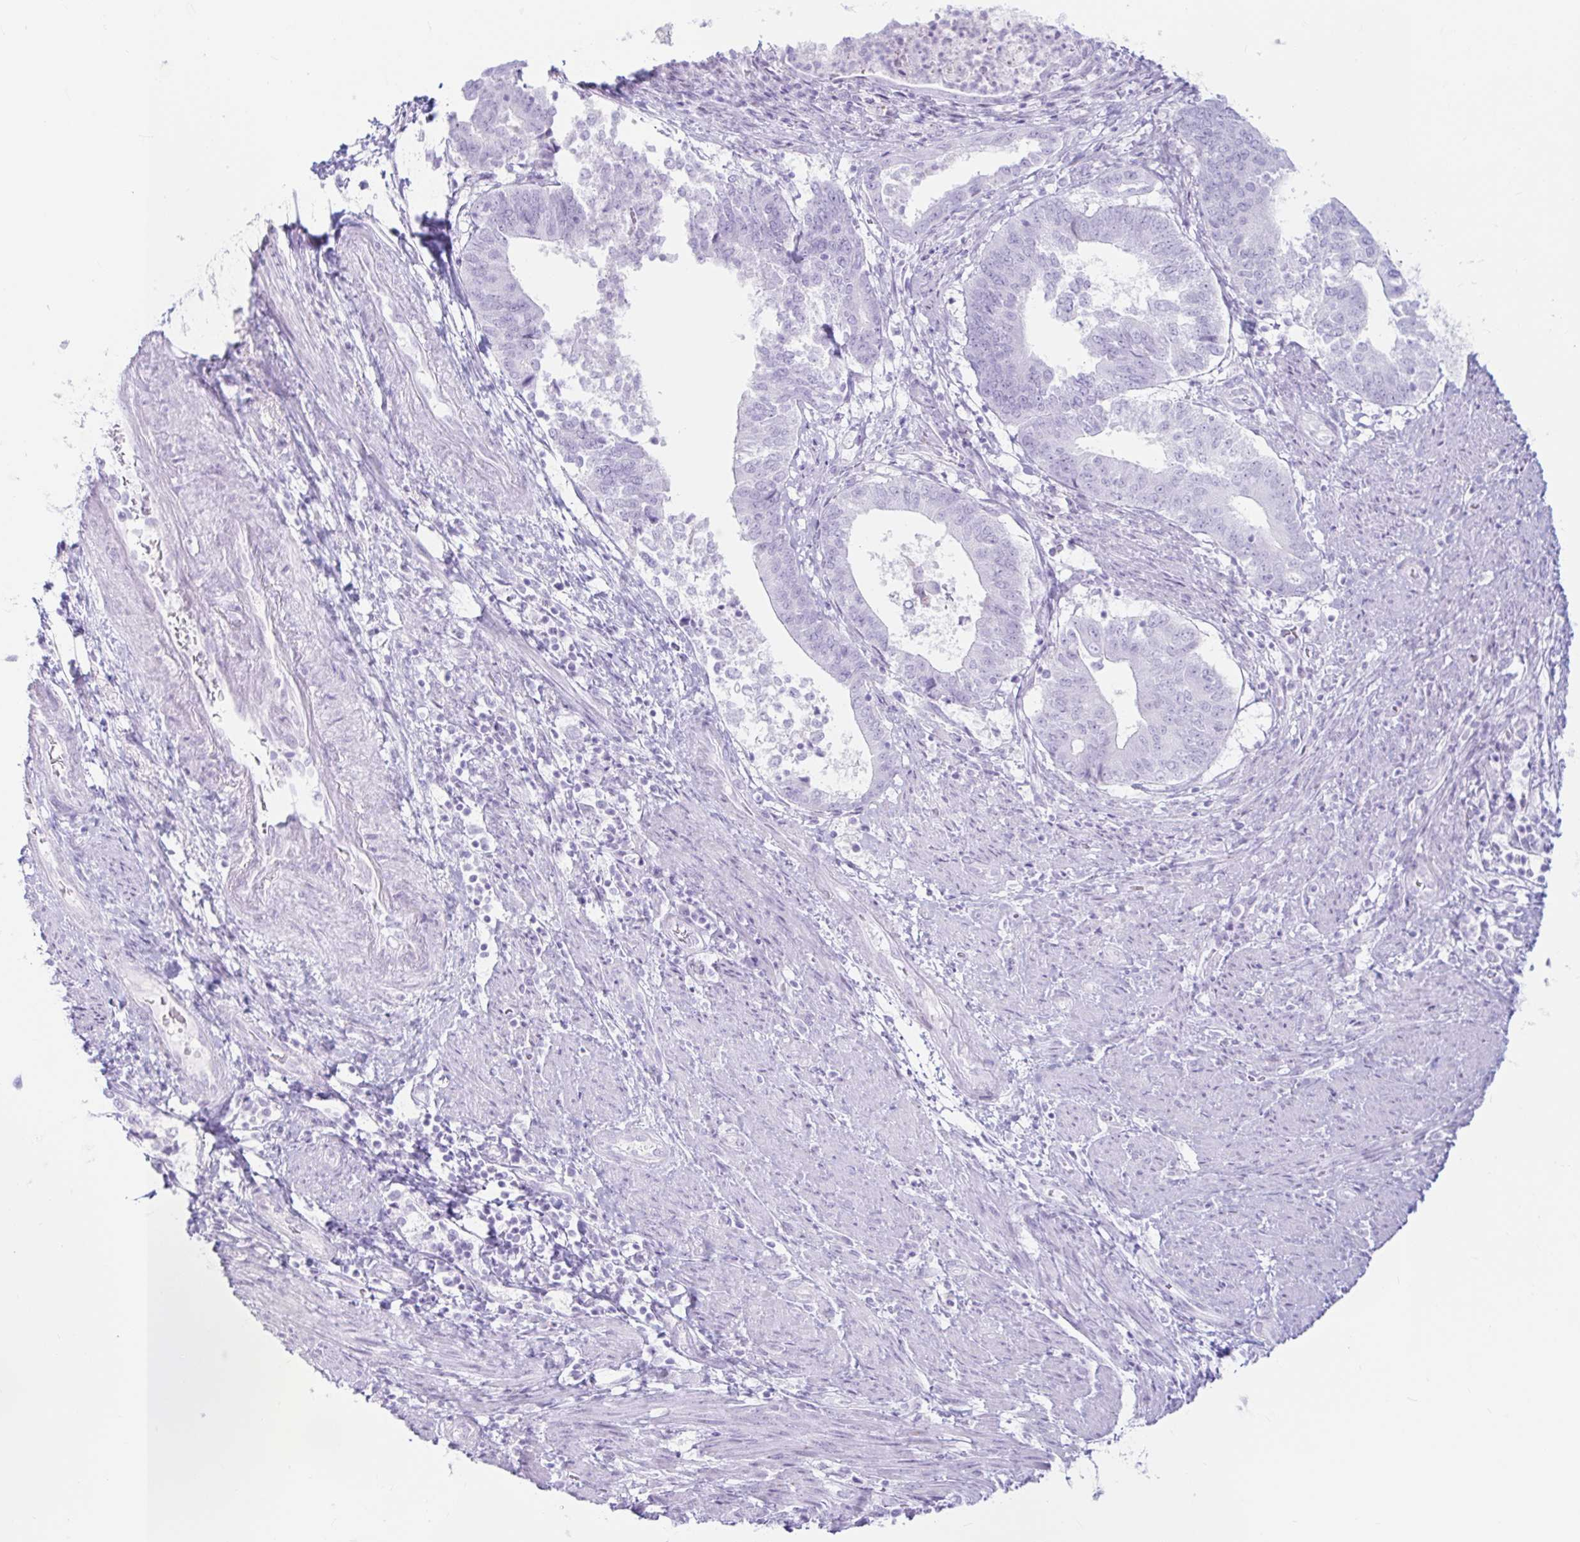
{"staining": {"intensity": "negative", "quantity": "none", "location": "none"}, "tissue": "endometrial cancer", "cell_type": "Tumor cells", "image_type": "cancer", "snomed": [{"axis": "morphology", "description": "Adenocarcinoma, NOS"}, {"axis": "topography", "description": "Endometrium"}], "caption": "Immunohistochemical staining of endometrial adenocarcinoma displays no significant positivity in tumor cells.", "gene": "ERICH6", "patient": {"sex": "female", "age": 65}}